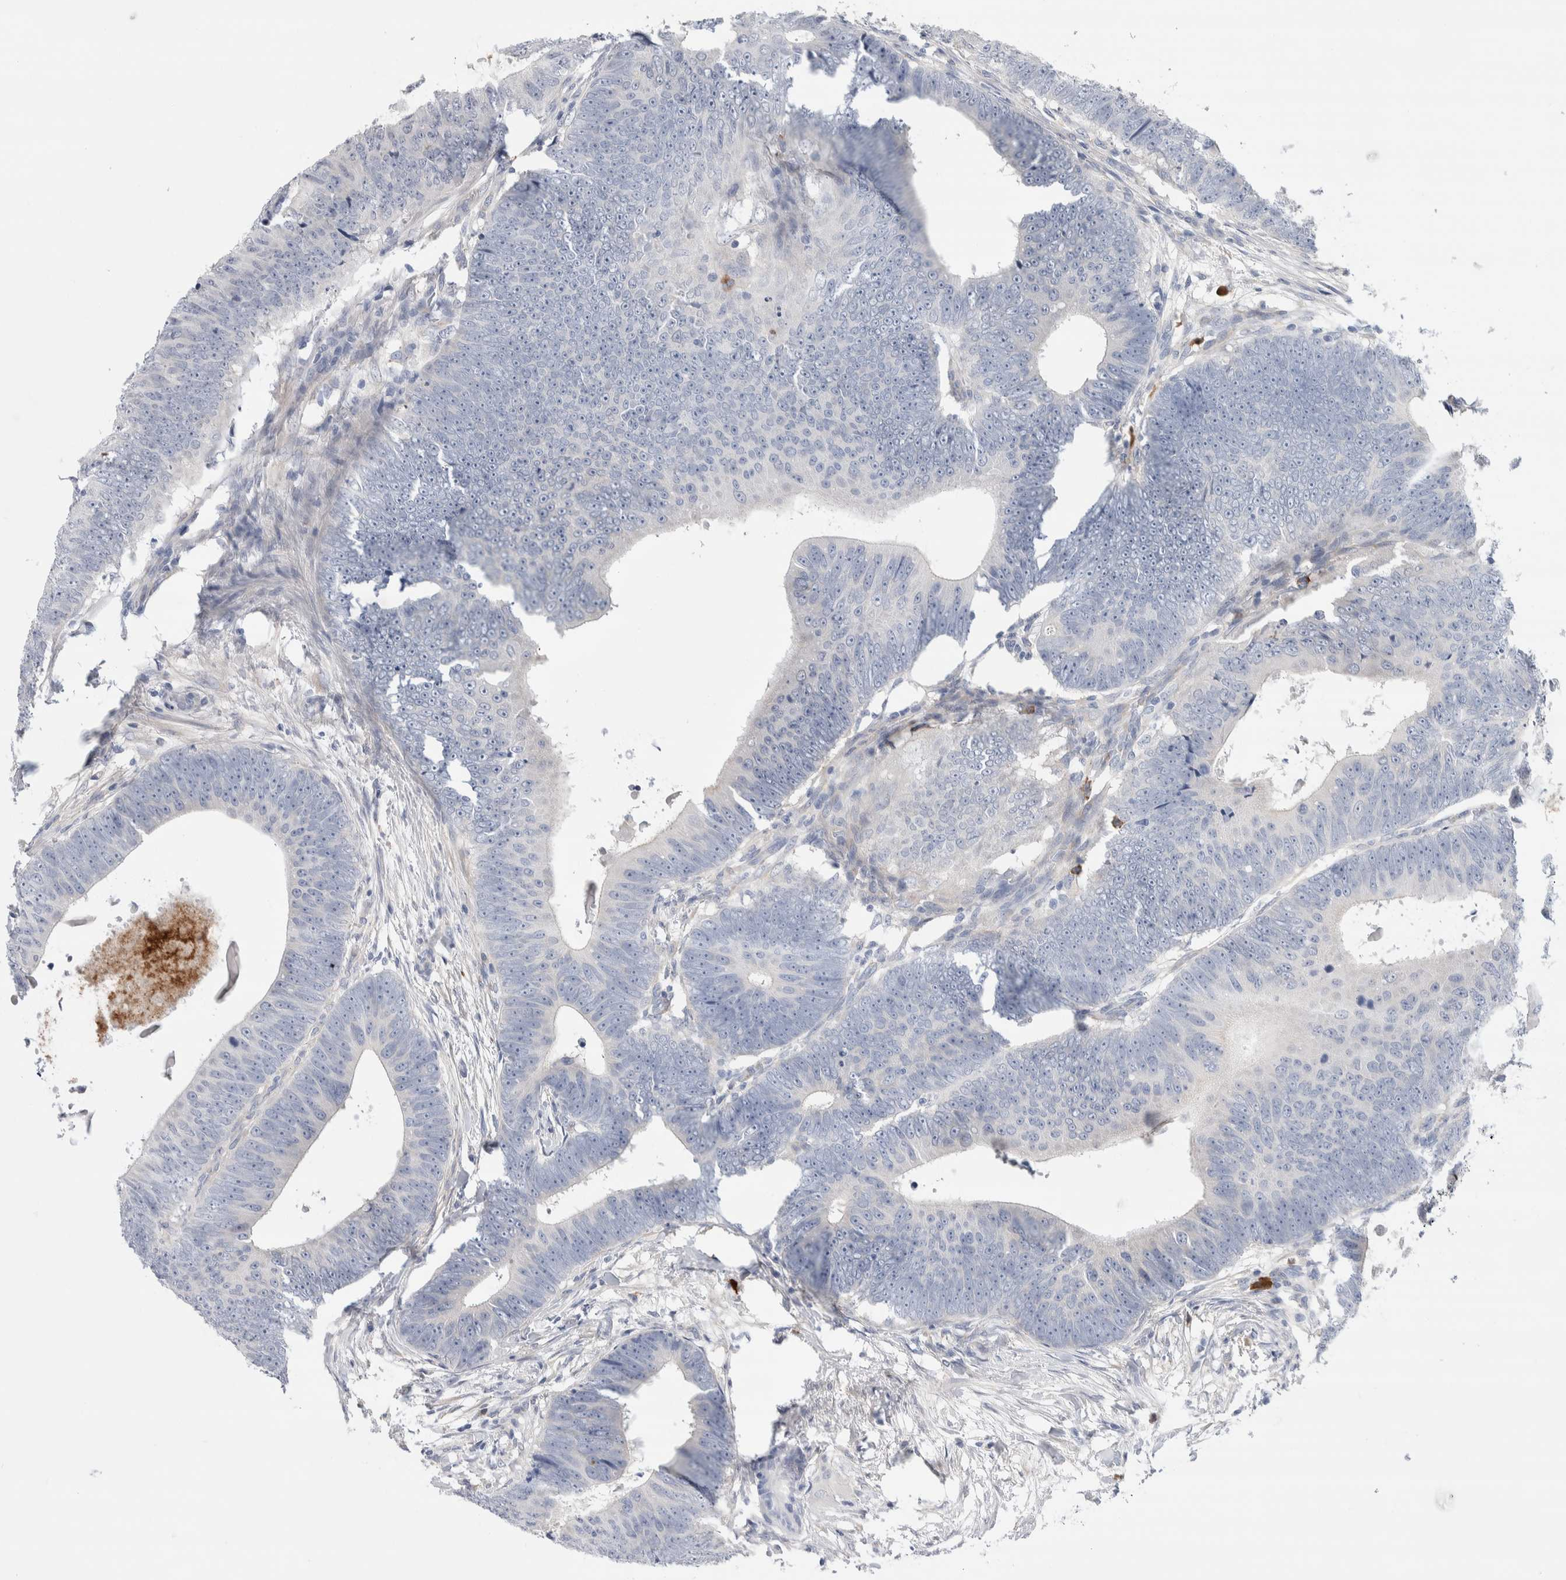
{"staining": {"intensity": "negative", "quantity": "none", "location": "none"}, "tissue": "colorectal cancer", "cell_type": "Tumor cells", "image_type": "cancer", "snomed": [{"axis": "morphology", "description": "Adenocarcinoma, NOS"}, {"axis": "topography", "description": "Colon"}], "caption": "There is no significant expression in tumor cells of colorectal cancer.", "gene": "LURAP1L", "patient": {"sex": "male", "age": 56}}